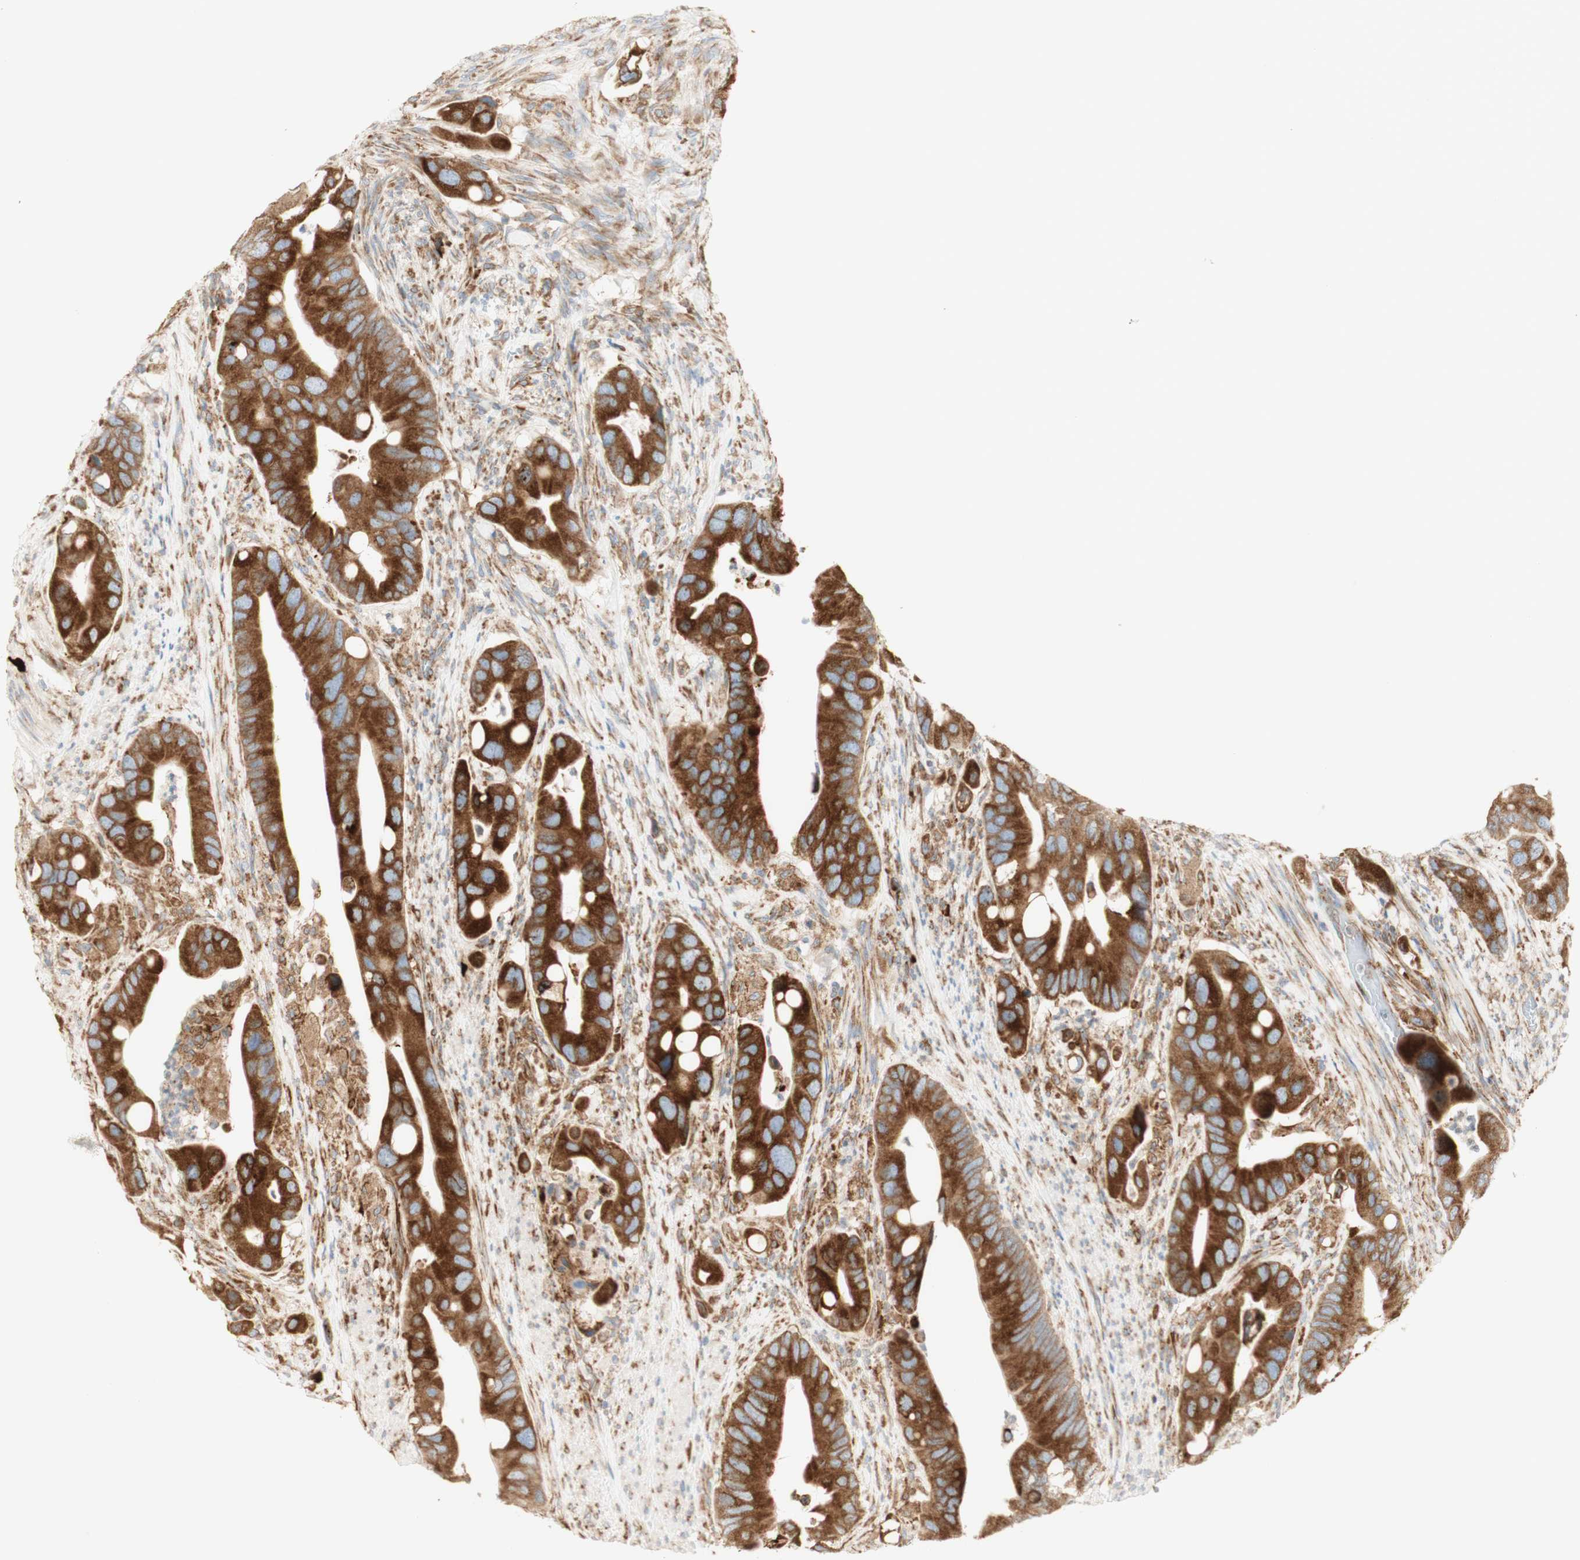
{"staining": {"intensity": "strong", "quantity": ">75%", "location": "cytoplasmic/membranous"}, "tissue": "colorectal cancer", "cell_type": "Tumor cells", "image_type": "cancer", "snomed": [{"axis": "morphology", "description": "Adenocarcinoma, NOS"}, {"axis": "topography", "description": "Rectum"}], "caption": "The histopathology image exhibits a brown stain indicating the presence of a protein in the cytoplasmic/membranous of tumor cells in colorectal cancer (adenocarcinoma). (Brightfield microscopy of DAB IHC at high magnification).", "gene": "MANF", "patient": {"sex": "female", "age": 57}}